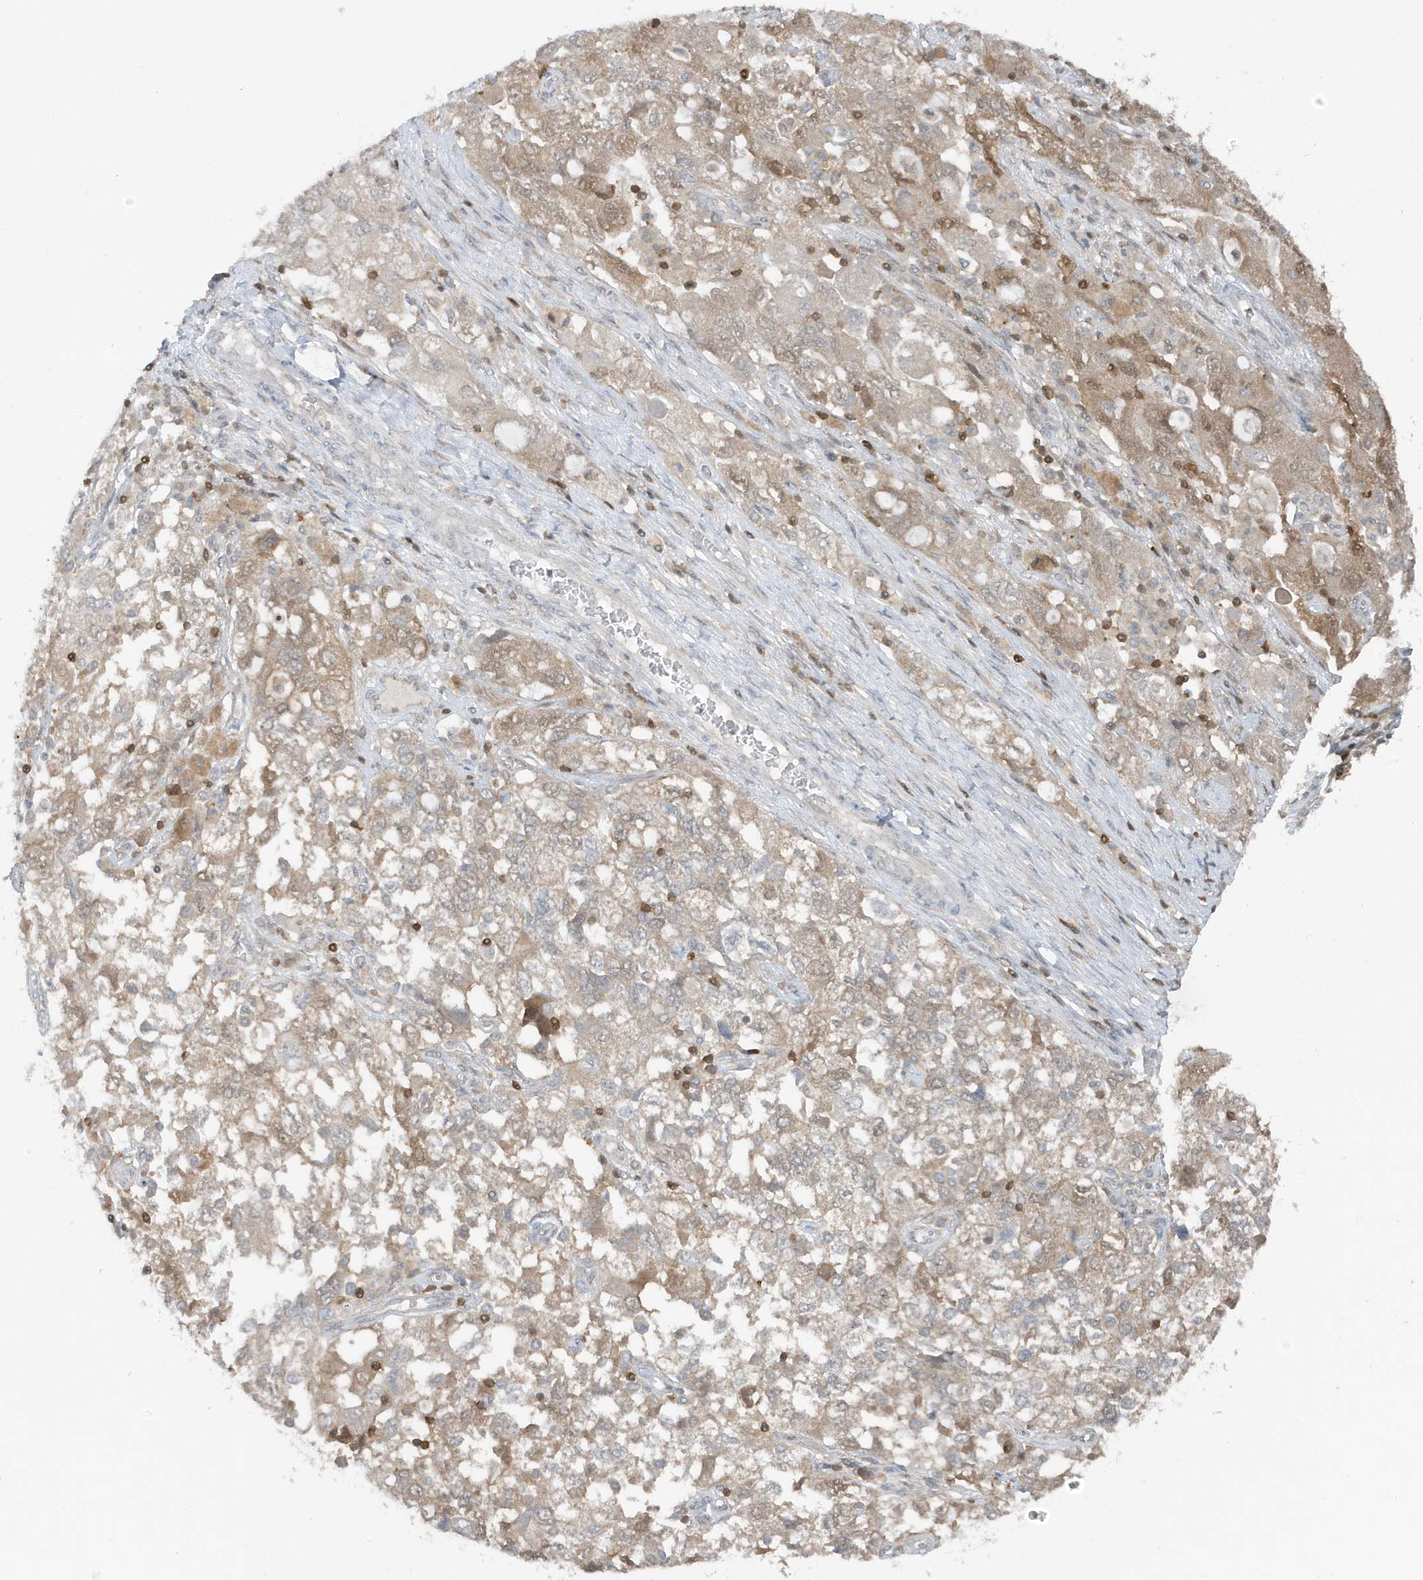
{"staining": {"intensity": "weak", "quantity": ">75%", "location": "cytoplasmic/membranous"}, "tissue": "ovarian cancer", "cell_type": "Tumor cells", "image_type": "cancer", "snomed": [{"axis": "morphology", "description": "Carcinoma, NOS"}, {"axis": "morphology", "description": "Cystadenocarcinoma, serous, NOS"}, {"axis": "topography", "description": "Ovary"}], "caption": "Tumor cells exhibit low levels of weak cytoplasmic/membranous staining in about >75% of cells in human serous cystadenocarcinoma (ovarian). (IHC, brightfield microscopy, high magnification).", "gene": "OGA", "patient": {"sex": "female", "age": 69}}